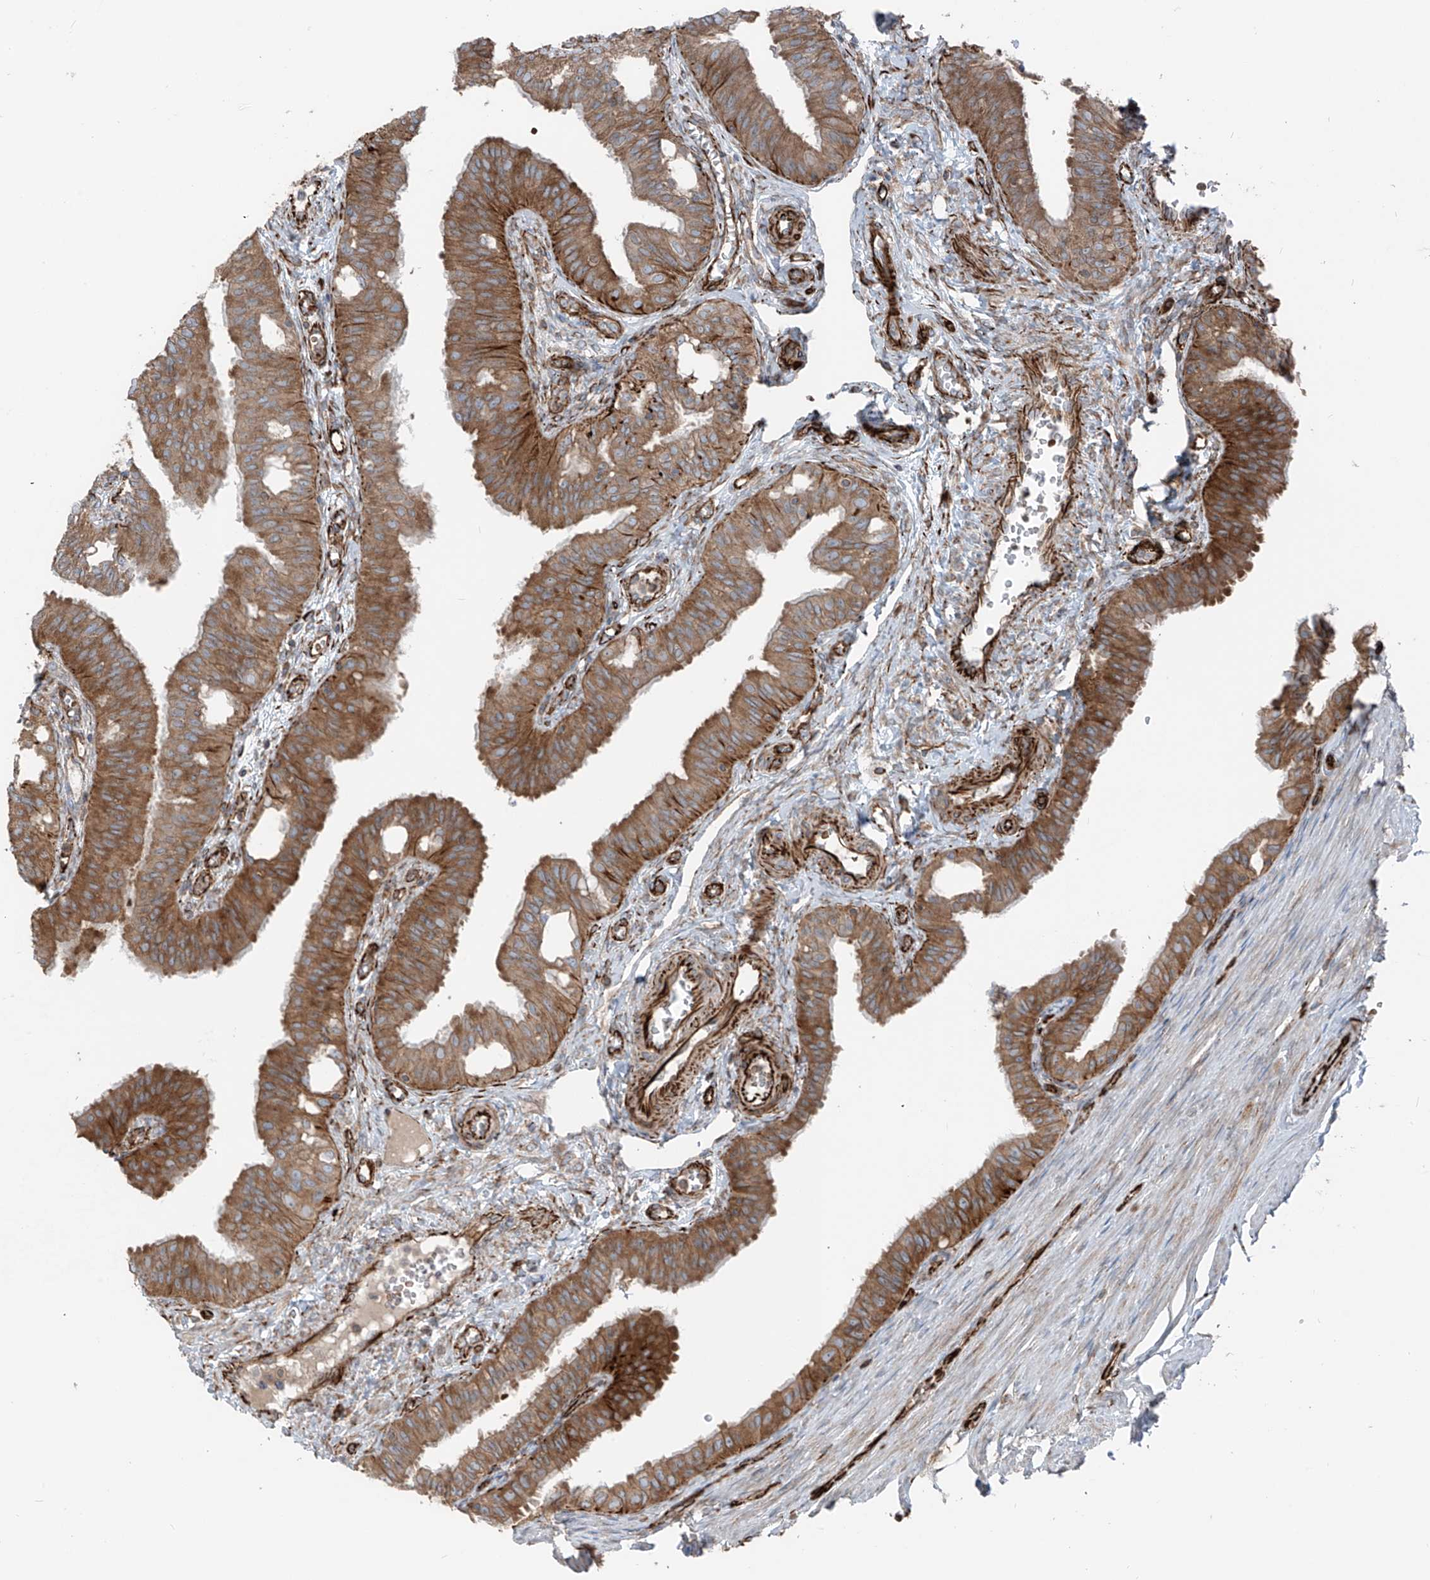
{"staining": {"intensity": "moderate", "quantity": ">75%", "location": "cytoplasmic/membranous"}, "tissue": "fallopian tube", "cell_type": "Glandular cells", "image_type": "normal", "snomed": [{"axis": "morphology", "description": "Normal tissue, NOS"}, {"axis": "topography", "description": "Fallopian tube"}, {"axis": "topography", "description": "Ovary"}], "caption": "Immunohistochemistry (IHC) photomicrograph of unremarkable human fallopian tube stained for a protein (brown), which exhibits medium levels of moderate cytoplasmic/membranous expression in approximately >75% of glandular cells.", "gene": "ERLEC1", "patient": {"sex": "female", "age": 42}}